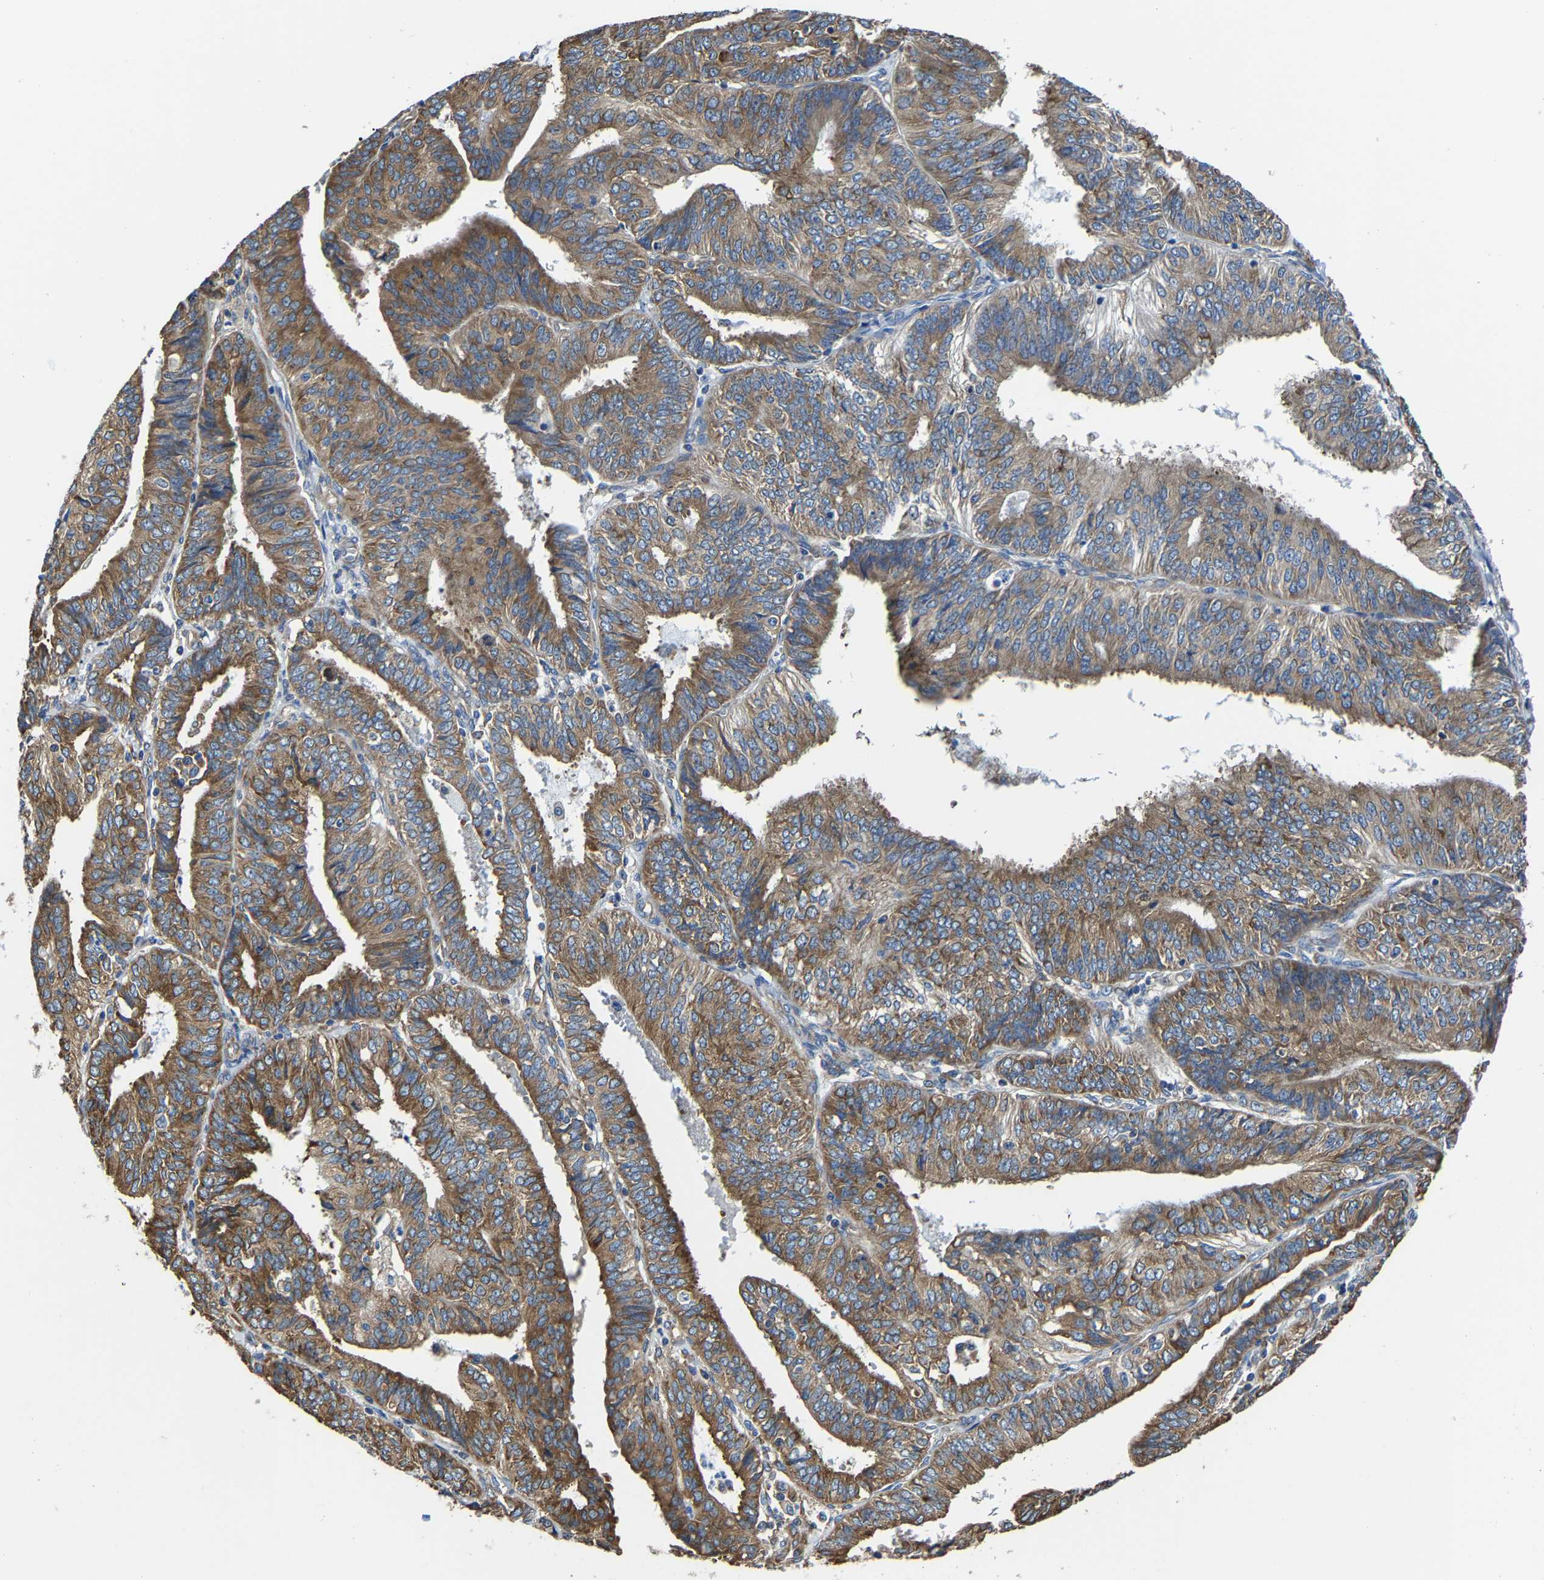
{"staining": {"intensity": "strong", "quantity": ">75%", "location": "cytoplasmic/membranous"}, "tissue": "endometrial cancer", "cell_type": "Tumor cells", "image_type": "cancer", "snomed": [{"axis": "morphology", "description": "Adenocarcinoma, NOS"}, {"axis": "topography", "description": "Endometrium"}], "caption": "Endometrial cancer (adenocarcinoma) was stained to show a protein in brown. There is high levels of strong cytoplasmic/membranous staining in about >75% of tumor cells. Nuclei are stained in blue.", "gene": "G3BP2", "patient": {"sex": "female", "age": 58}}